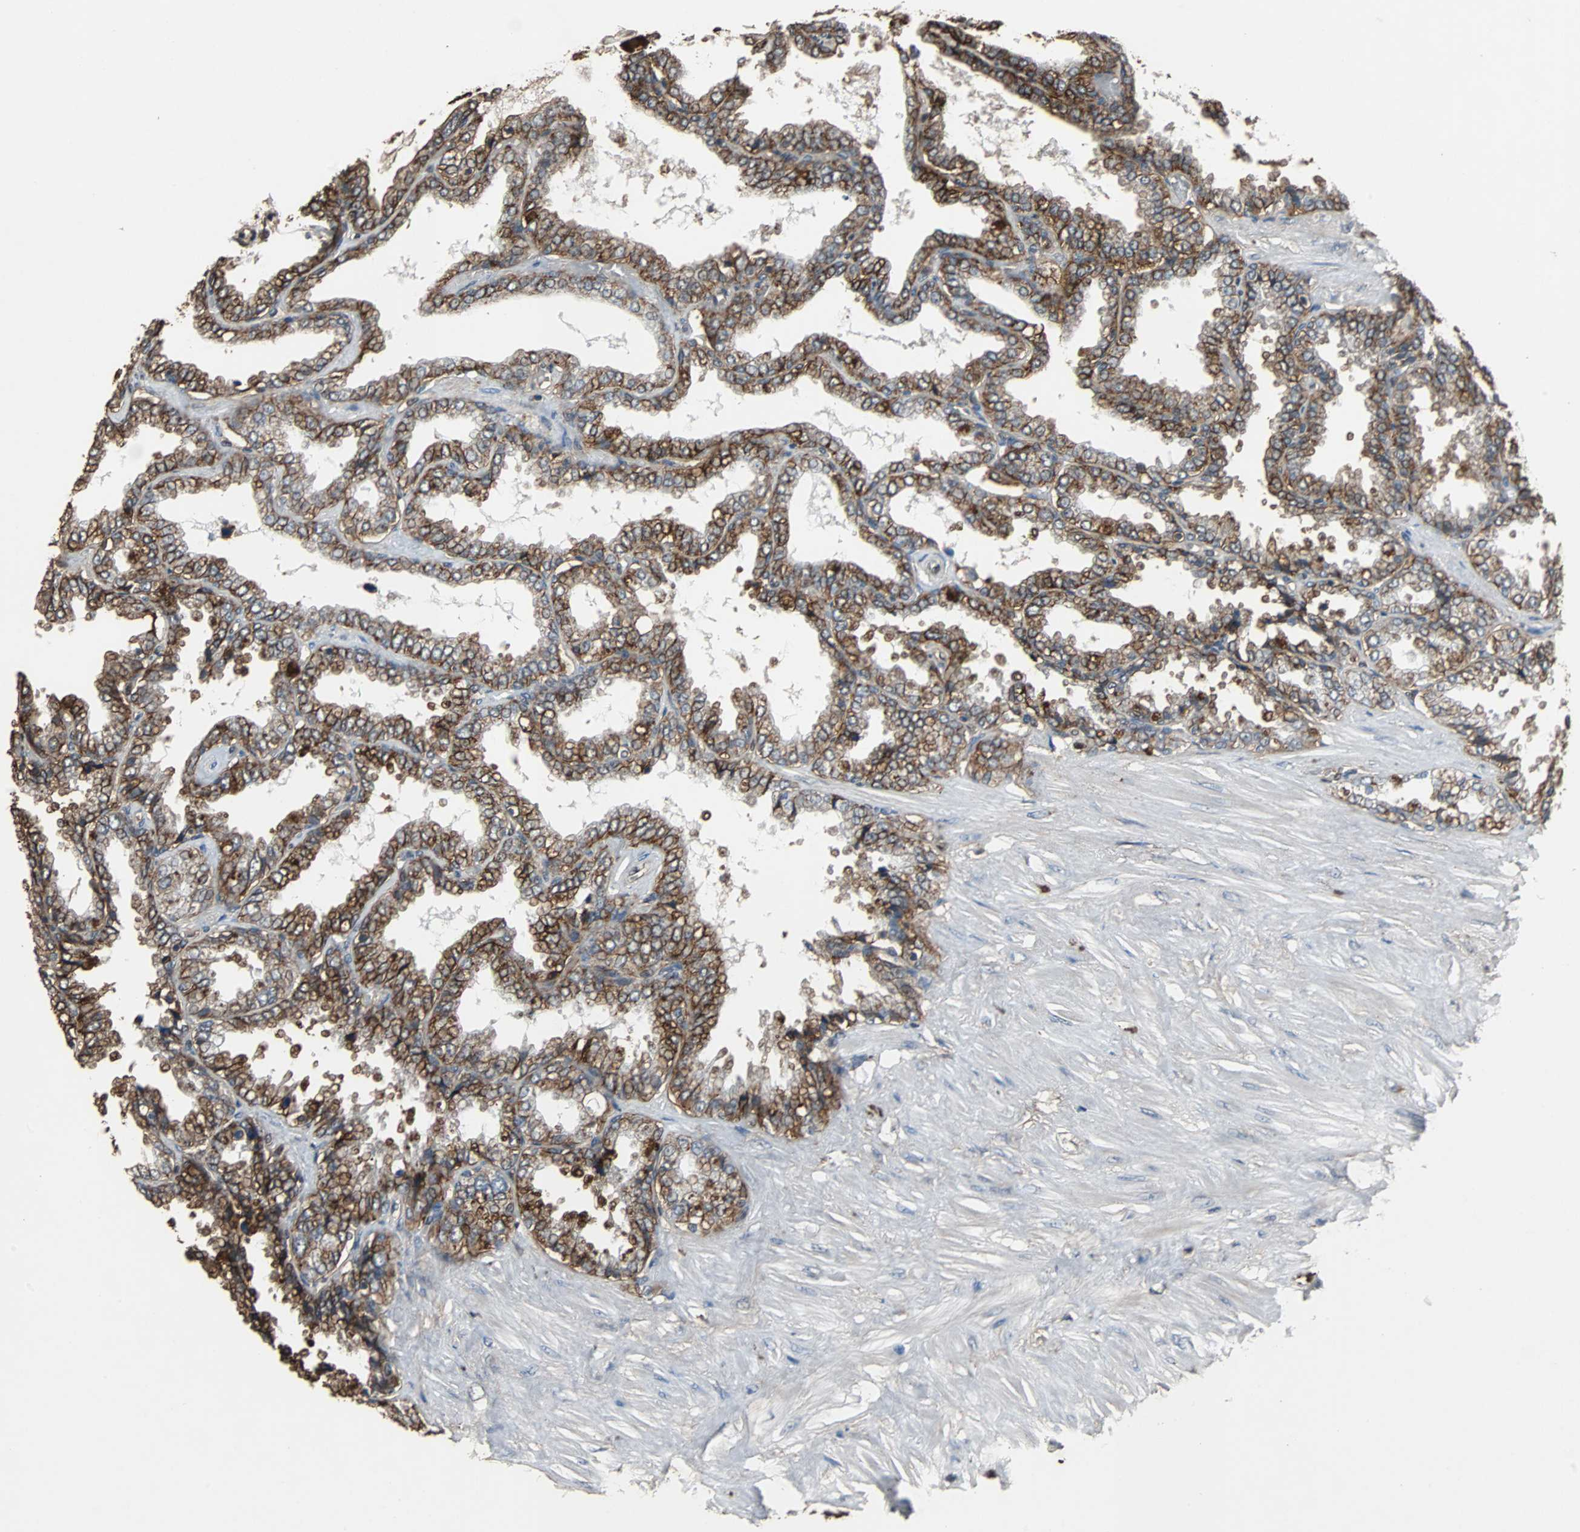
{"staining": {"intensity": "strong", "quantity": ">75%", "location": "cytoplasmic/membranous"}, "tissue": "seminal vesicle", "cell_type": "Glandular cells", "image_type": "normal", "snomed": [{"axis": "morphology", "description": "Normal tissue, NOS"}, {"axis": "topography", "description": "Seminal veicle"}], "caption": "A high-resolution photomicrograph shows immunohistochemistry (IHC) staining of benign seminal vesicle, which reveals strong cytoplasmic/membranous positivity in approximately >75% of glandular cells. Ihc stains the protein of interest in brown and the nuclei are stained blue.", "gene": "NDRG1", "patient": {"sex": "male", "age": 46}}